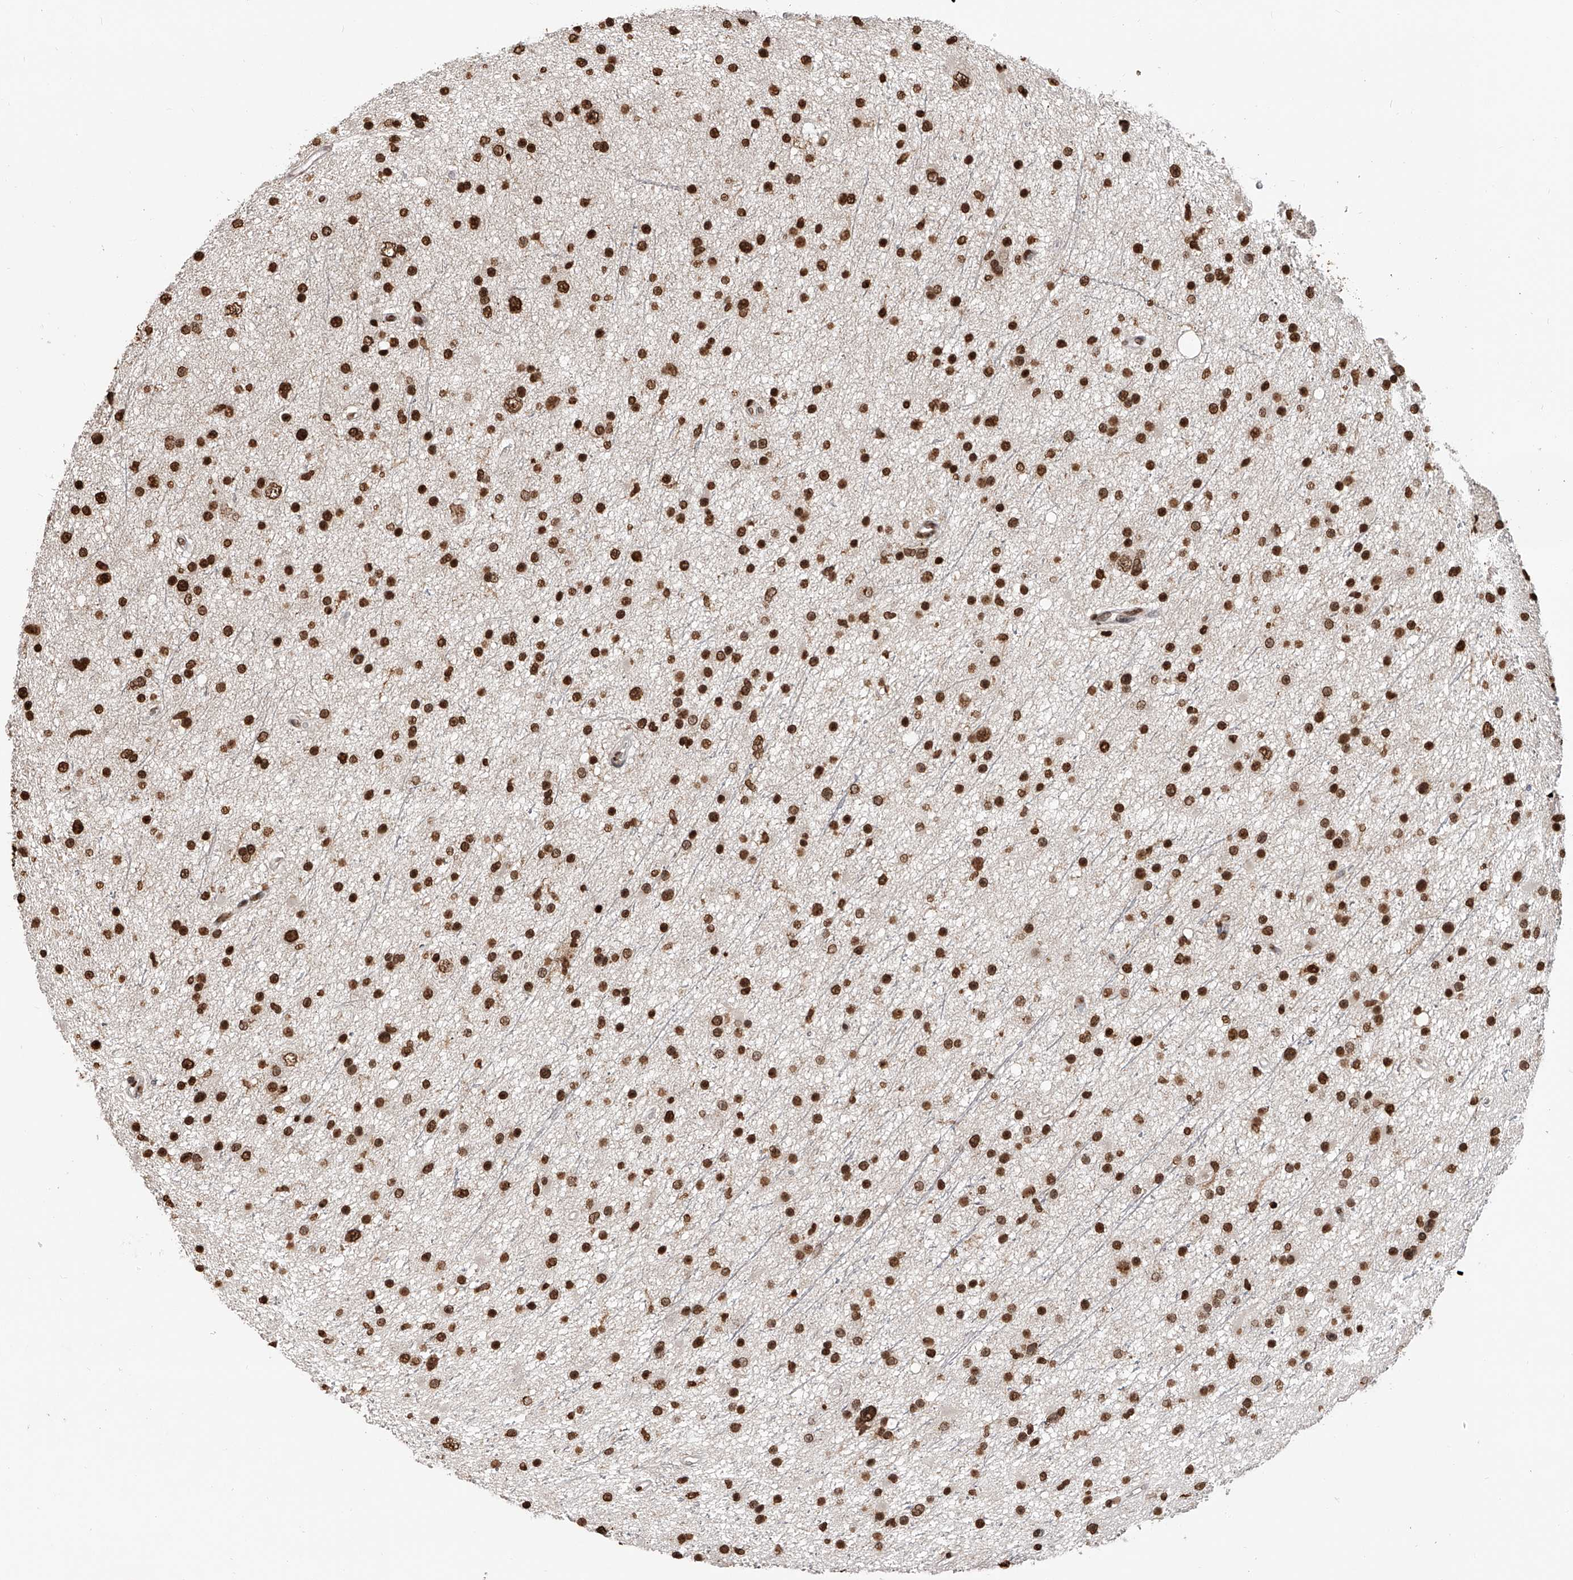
{"staining": {"intensity": "strong", "quantity": ">75%", "location": "nuclear"}, "tissue": "glioma", "cell_type": "Tumor cells", "image_type": "cancer", "snomed": [{"axis": "morphology", "description": "Glioma, malignant, Low grade"}, {"axis": "topography", "description": "Cerebral cortex"}], "caption": "DAB (3,3'-diaminobenzidine) immunohistochemical staining of glioma demonstrates strong nuclear protein positivity in approximately >75% of tumor cells. The staining was performed using DAB, with brown indicating positive protein expression. Nuclei are stained blue with hematoxylin.", "gene": "CFAP410", "patient": {"sex": "female", "age": 39}}